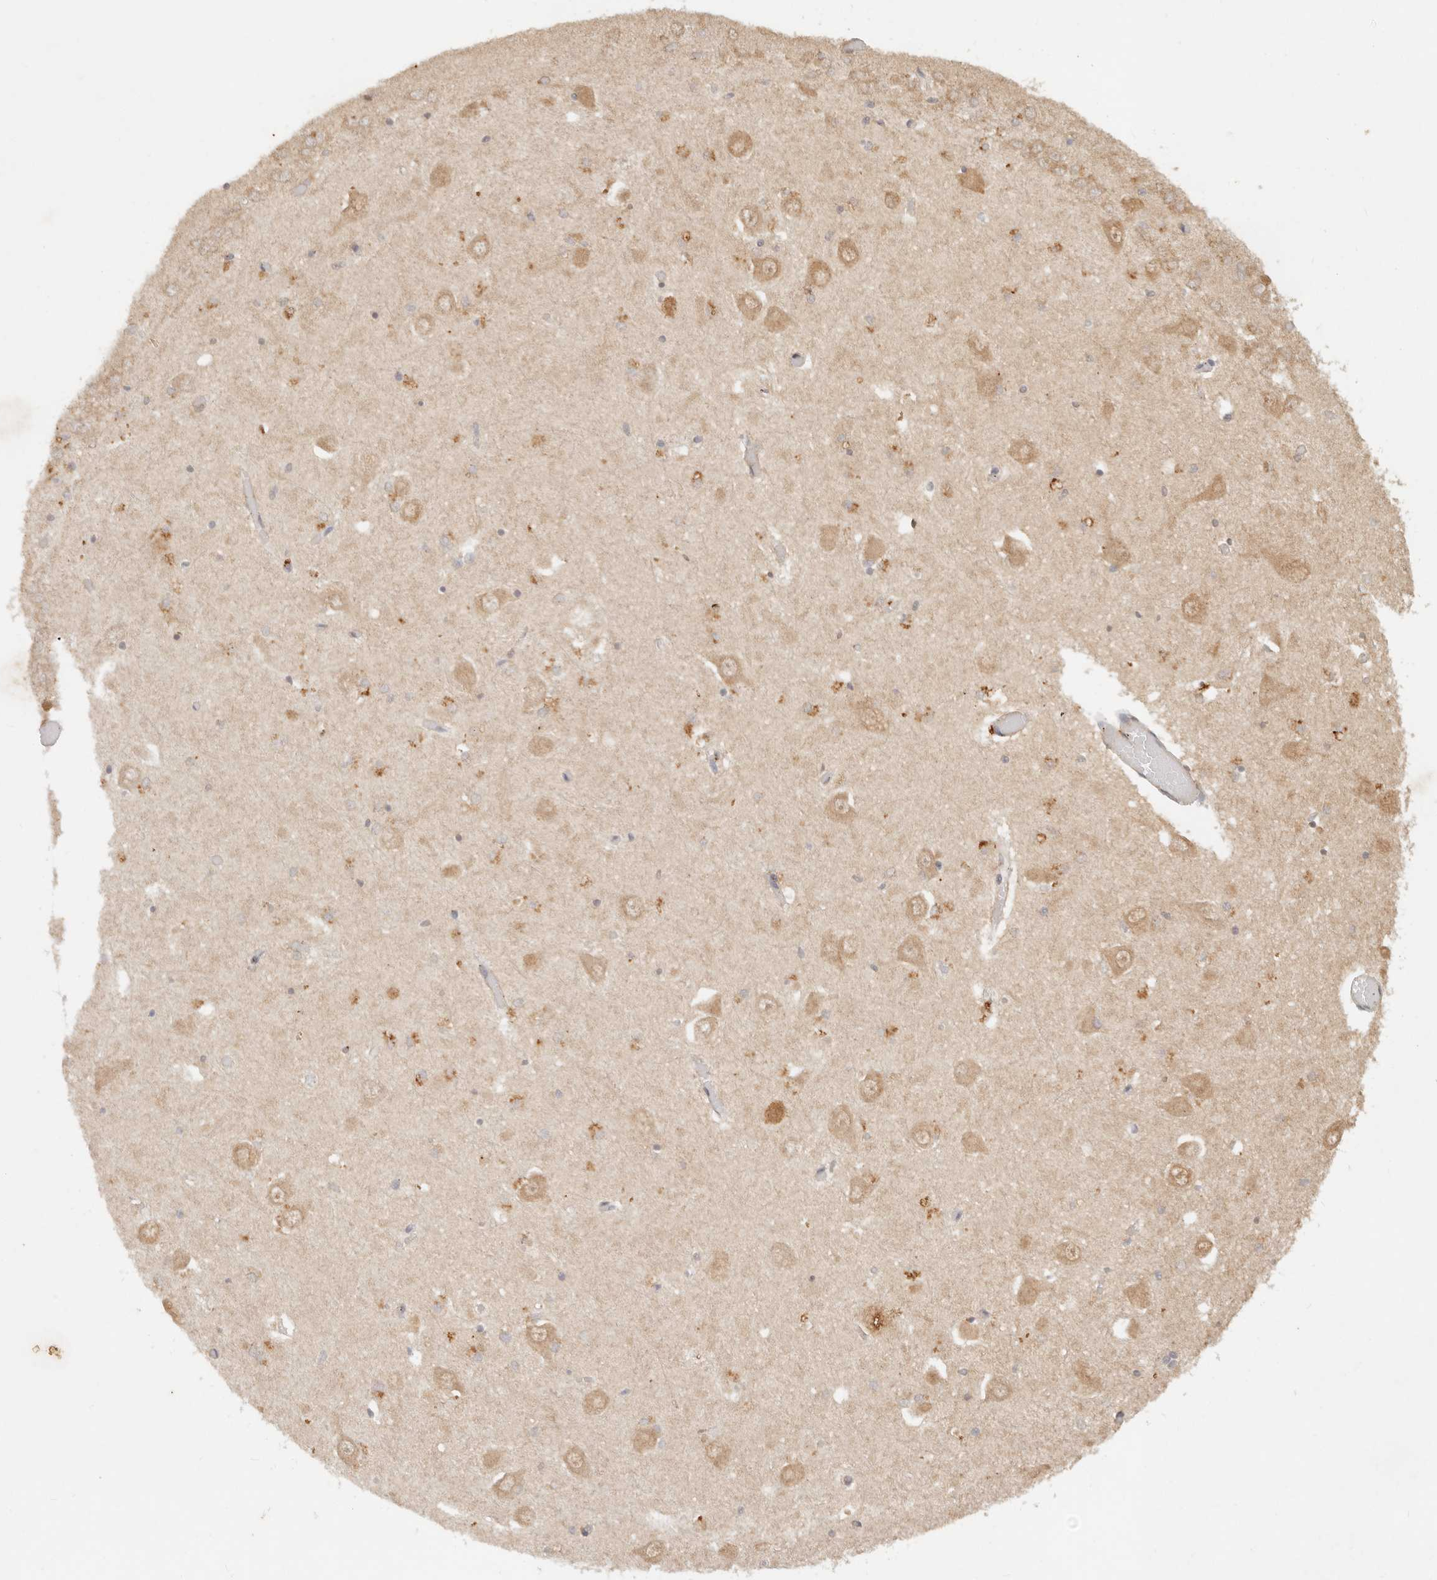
{"staining": {"intensity": "weak", "quantity": "<25%", "location": "cytoplasmic/membranous"}, "tissue": "hippocampus", "cell_type": "Glial cells", "image_type": "normal", "snomed": [{"axis": "morphology", "description": "Normal tissue, NOS"}, {"axis": "topography", "description": "Hippocampus"}], "caption": "The image shows no significant staining in glial cells of hippocampus. Brightfield microscopy of immunohistochemistry (IHC) stained with DAB (brown) and hematoxylin (blue), captured at high magnification.", "gene": "LMO4", "patient": {"sex": "male", "age": 70}}